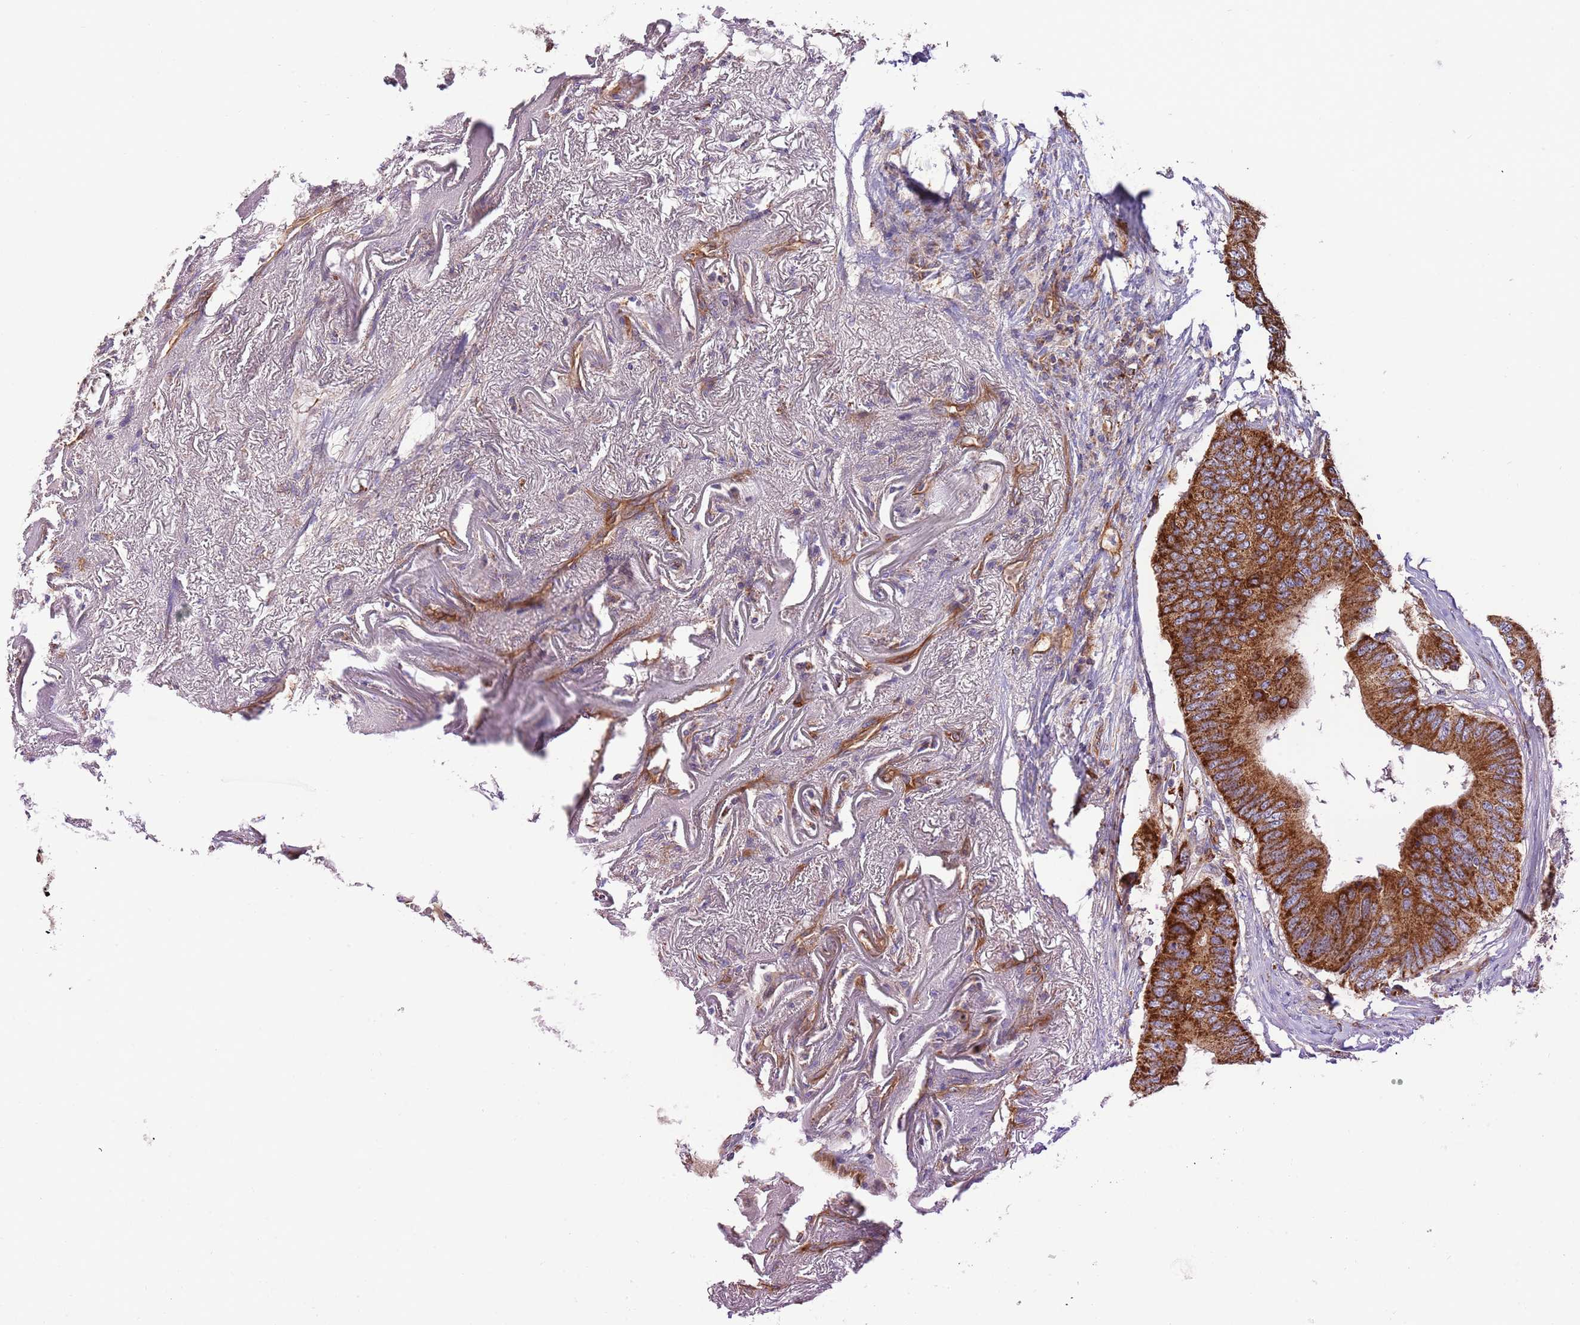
{"staining": {"intensity": "strong", "quantity": ">75%", "location": "cytoplasmic/membranous"}, "tissue": "colorectal cancer", "cell_type": "Tumor cells", "image_type": "cancer", "snomed": [{"axis": "morphology", "description": "Adenocarcinoma, NOS"}, {"axis": "topography", "description": "Colon"}], "caption": "Tumor cells show high levels of strong cytoplasmic/membranous positivity in approximately >75% of cells in human colorectal cancer.", "gene": "DOCK6", "patient": {"sex": "male", "age": 71}}